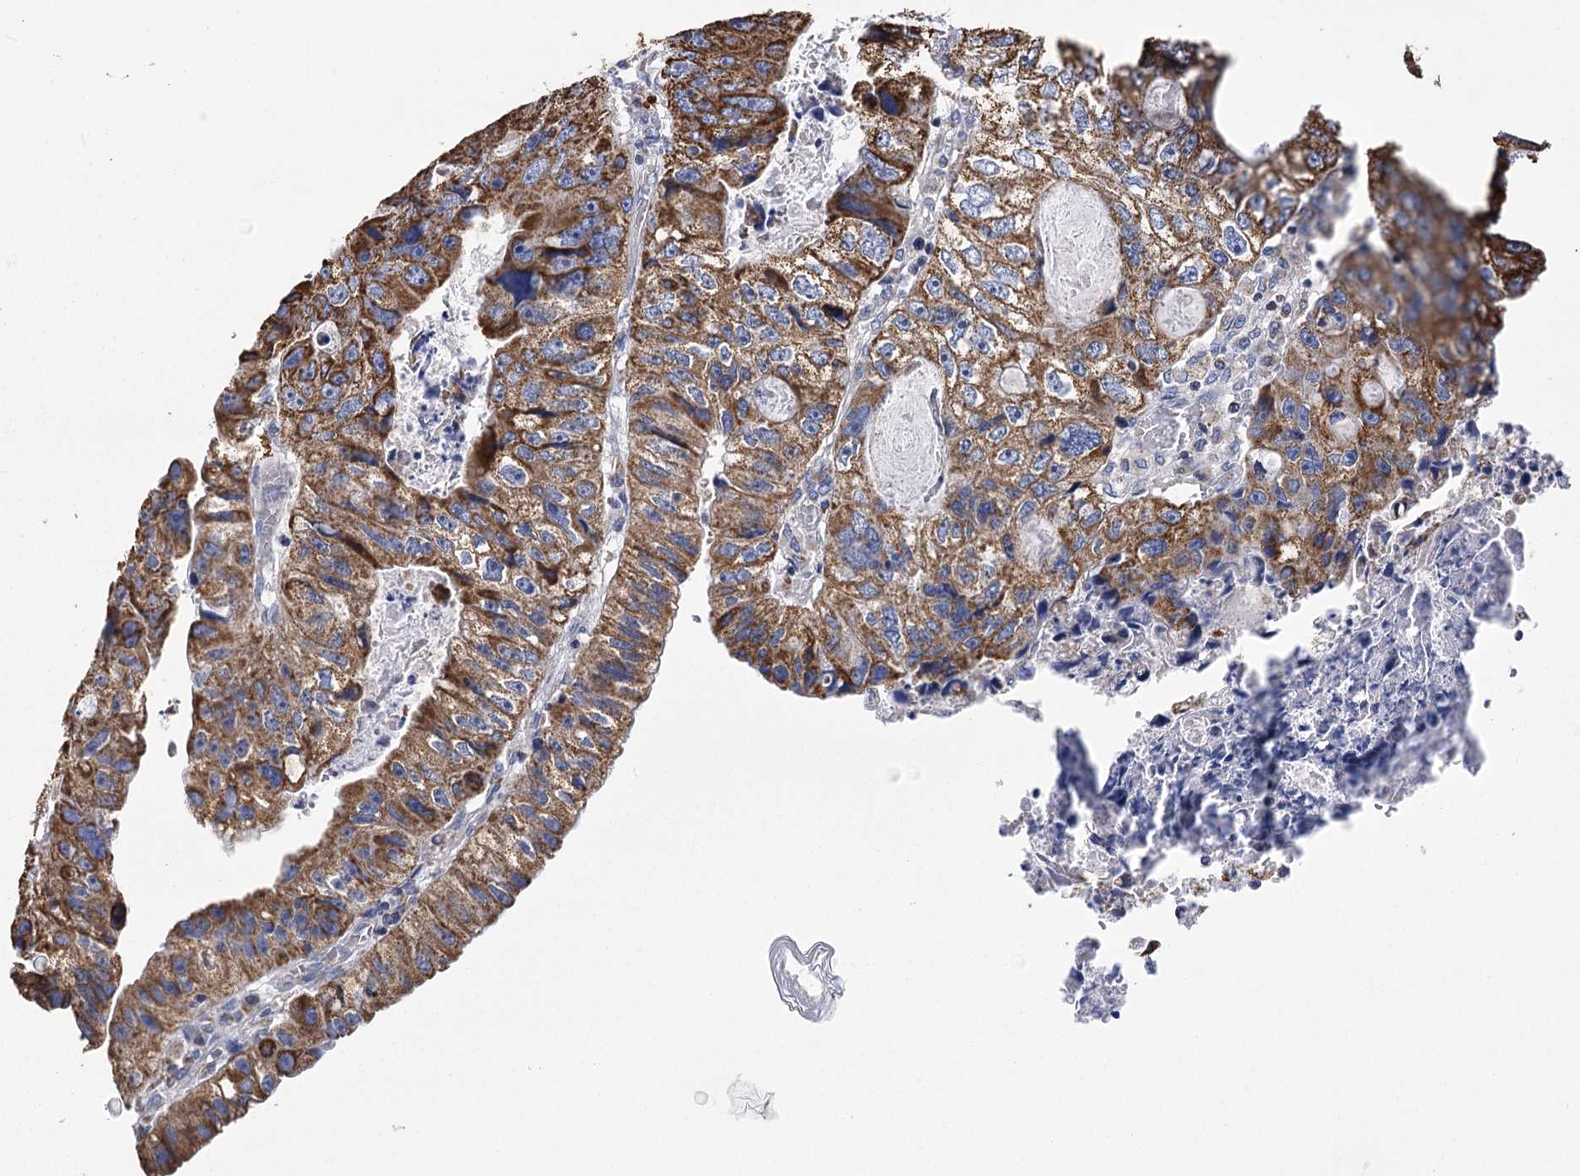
{"staining": {"intensity": "moderate", "quantity": ">75%", "location": "cytoplasmic/membranous"}, "tissue": "colorectal cancer", "cell_type": "Tumor cells", "image_type": "cancer", "snomed": [{"axis": "morphology", "description": "Adenocarcinoma, NOS"}, {"axis": "topography", "description": "Rectum"}], "caption": "Colorectal adenocarcinoma tissue shows moderate cytoplasmic/membranous staining in approximately >75% of tumor cells, visualized by immunohistochemistry.", "gene": "CCDC73", "patient": {"sex": "male", "age": 59}}